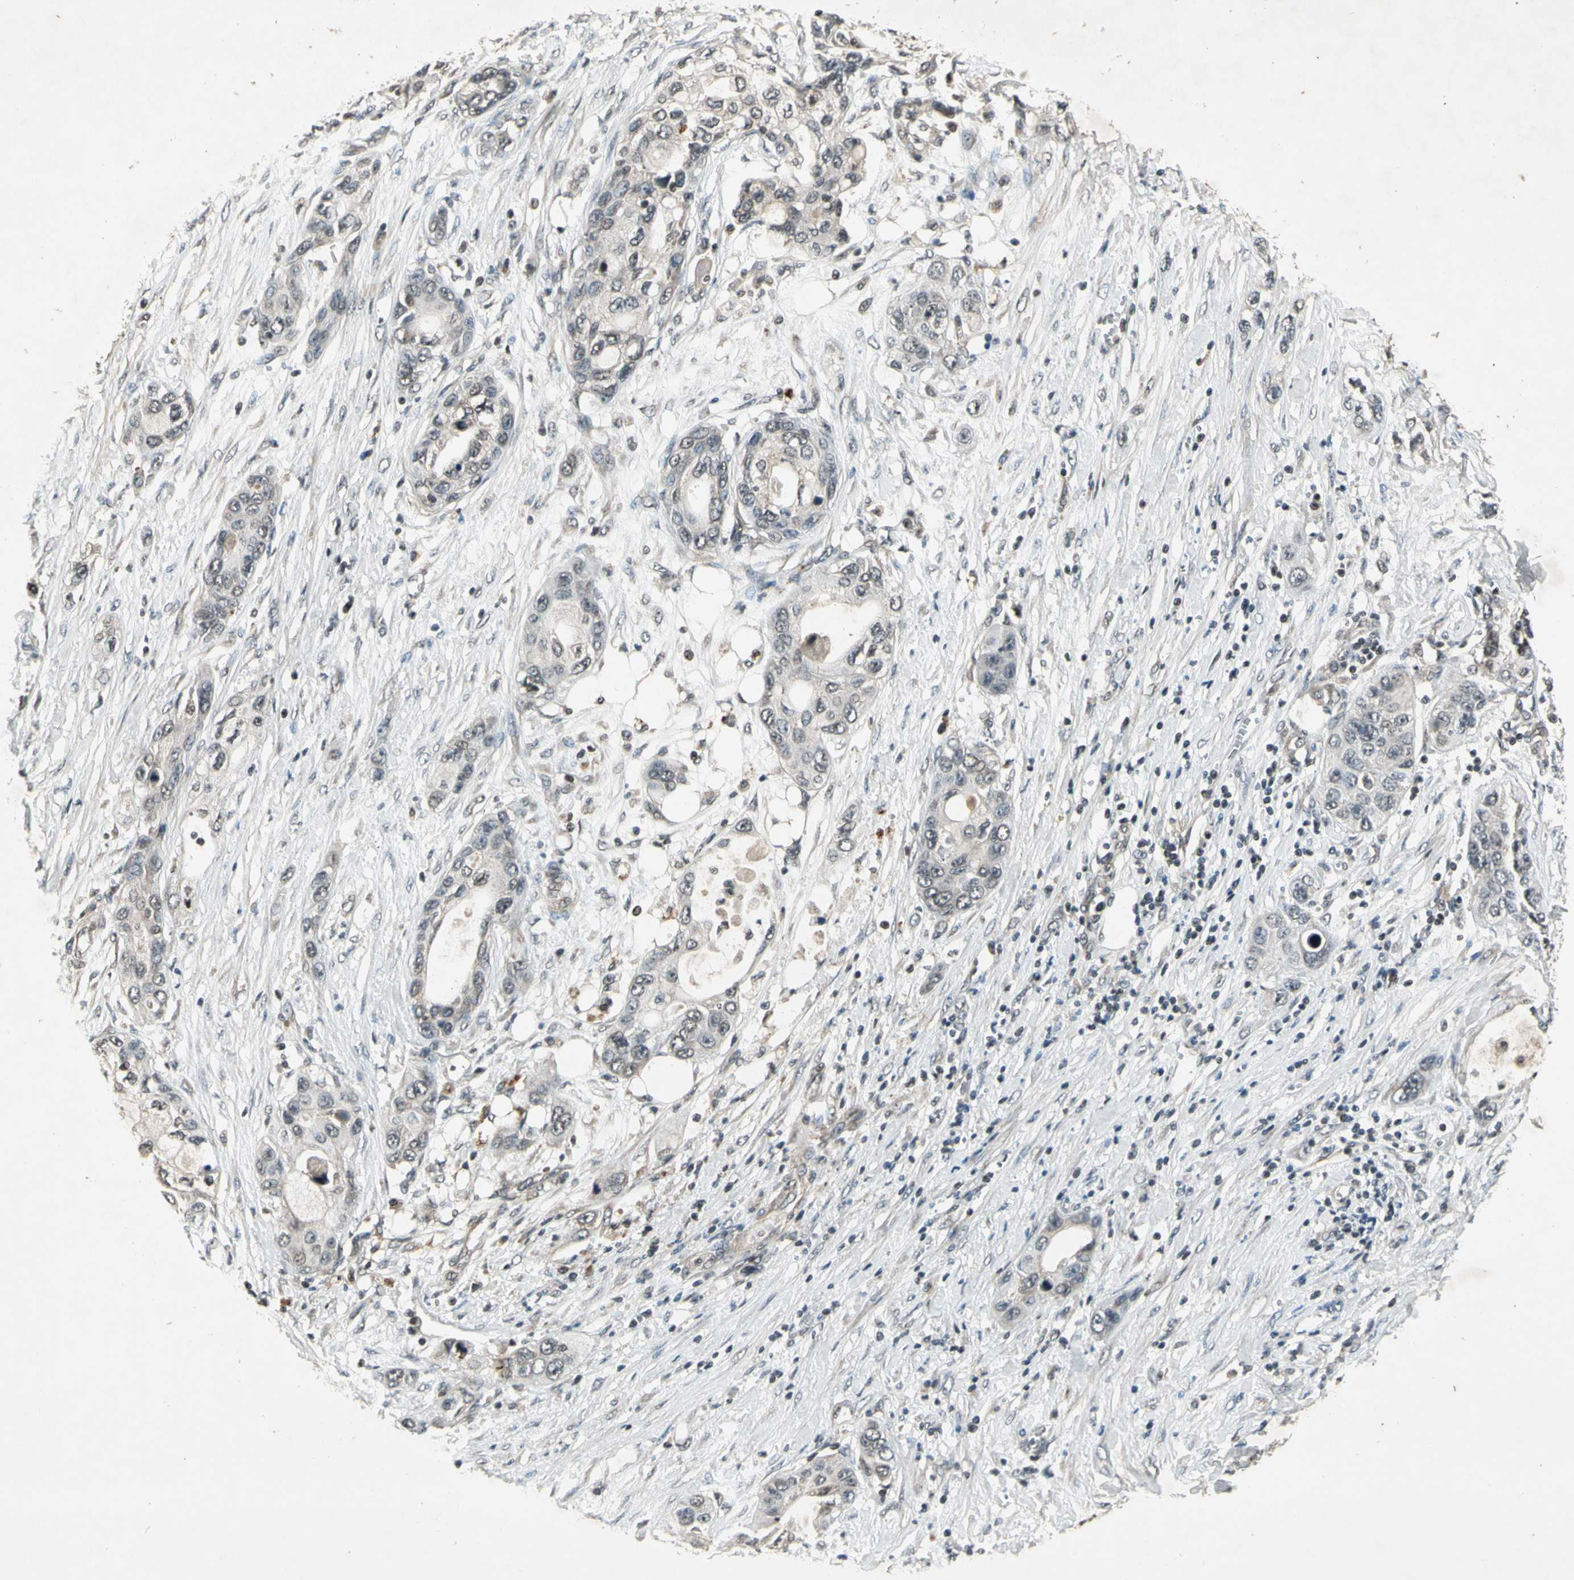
{"staining": {"intensity": "negative", "quantity": "none", "location": "none"}, "tissue": "pancreatic cancer", "cell_type": "Tumor cells", "image_type": "cancer", "snomed": [{"axis": "morphology", "description": "Adenocarcinoma, NOS"}, {"axis": "topography", "description": "Pancreas"}], "caption": "The immunohistochemistry image has no significant expression in tumor cells of pancreatic cancer tissue. (DAB (3,3'-diaminobenzidine) immunohistochemistry visualized using brightfield microscopy, high magnification).", "gene": "EFNB2", "patient": {"sex": "female", "age": 70}}